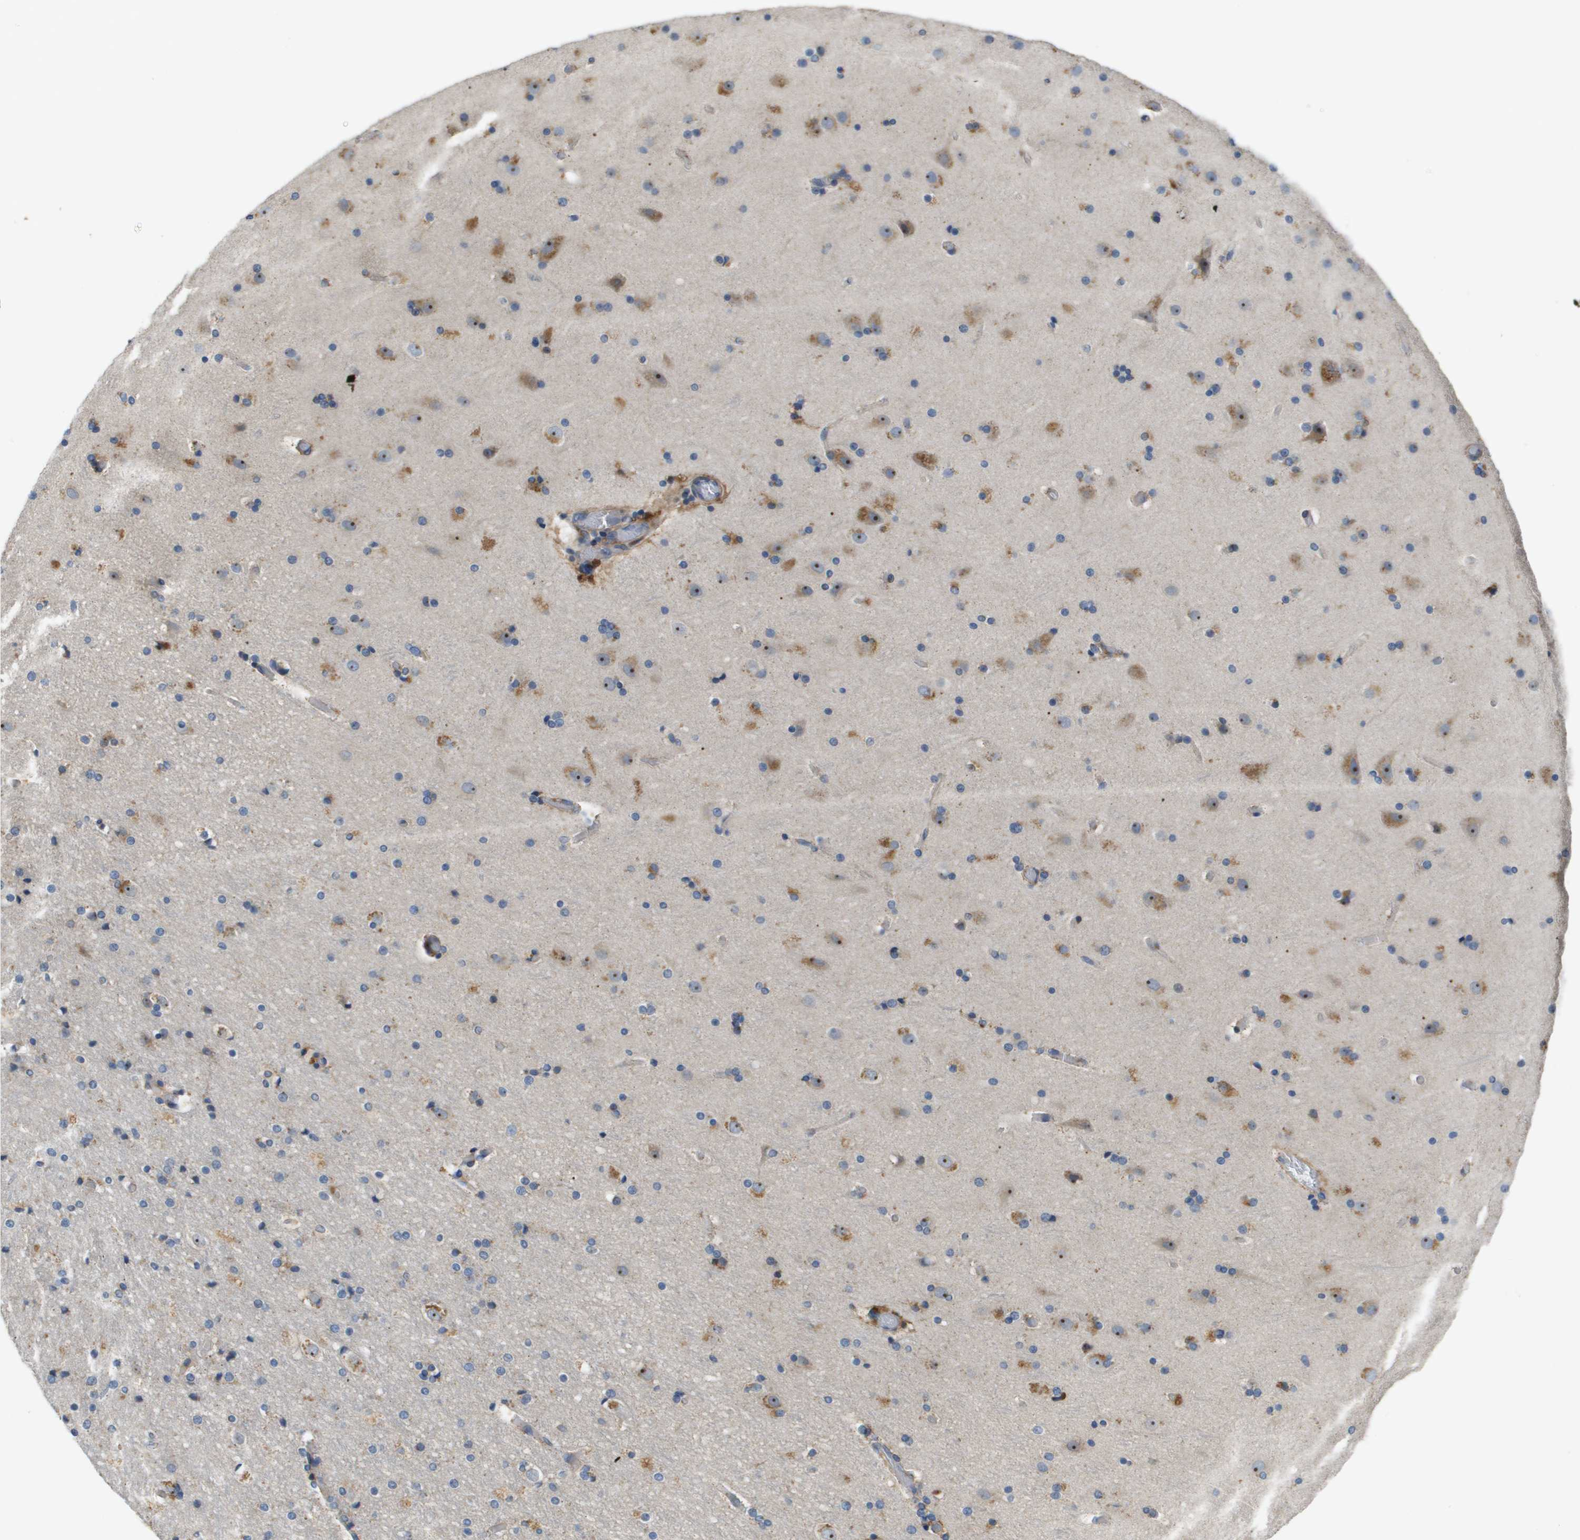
{"staining": {"intensity": "negative", "quantity": "none", "location": "none"}, "tissue": "cerebral cortex", "cell_type": "Endothelial cells", "image_type": "normal", "snomed": [{"axis": "morphology", "description": "Normal tissue, NOS"}, {"axis": "topography", "description": "Cerebral cortex"}], "caption": "Immunohistochemistry histopathology image of normal cerebral cortex: human cerebral cortex stained with DAB displays no significant protein staining in endothelial cells.", "gene": "B3GNT5", "patient": {"sex": "male", "age": 57}}